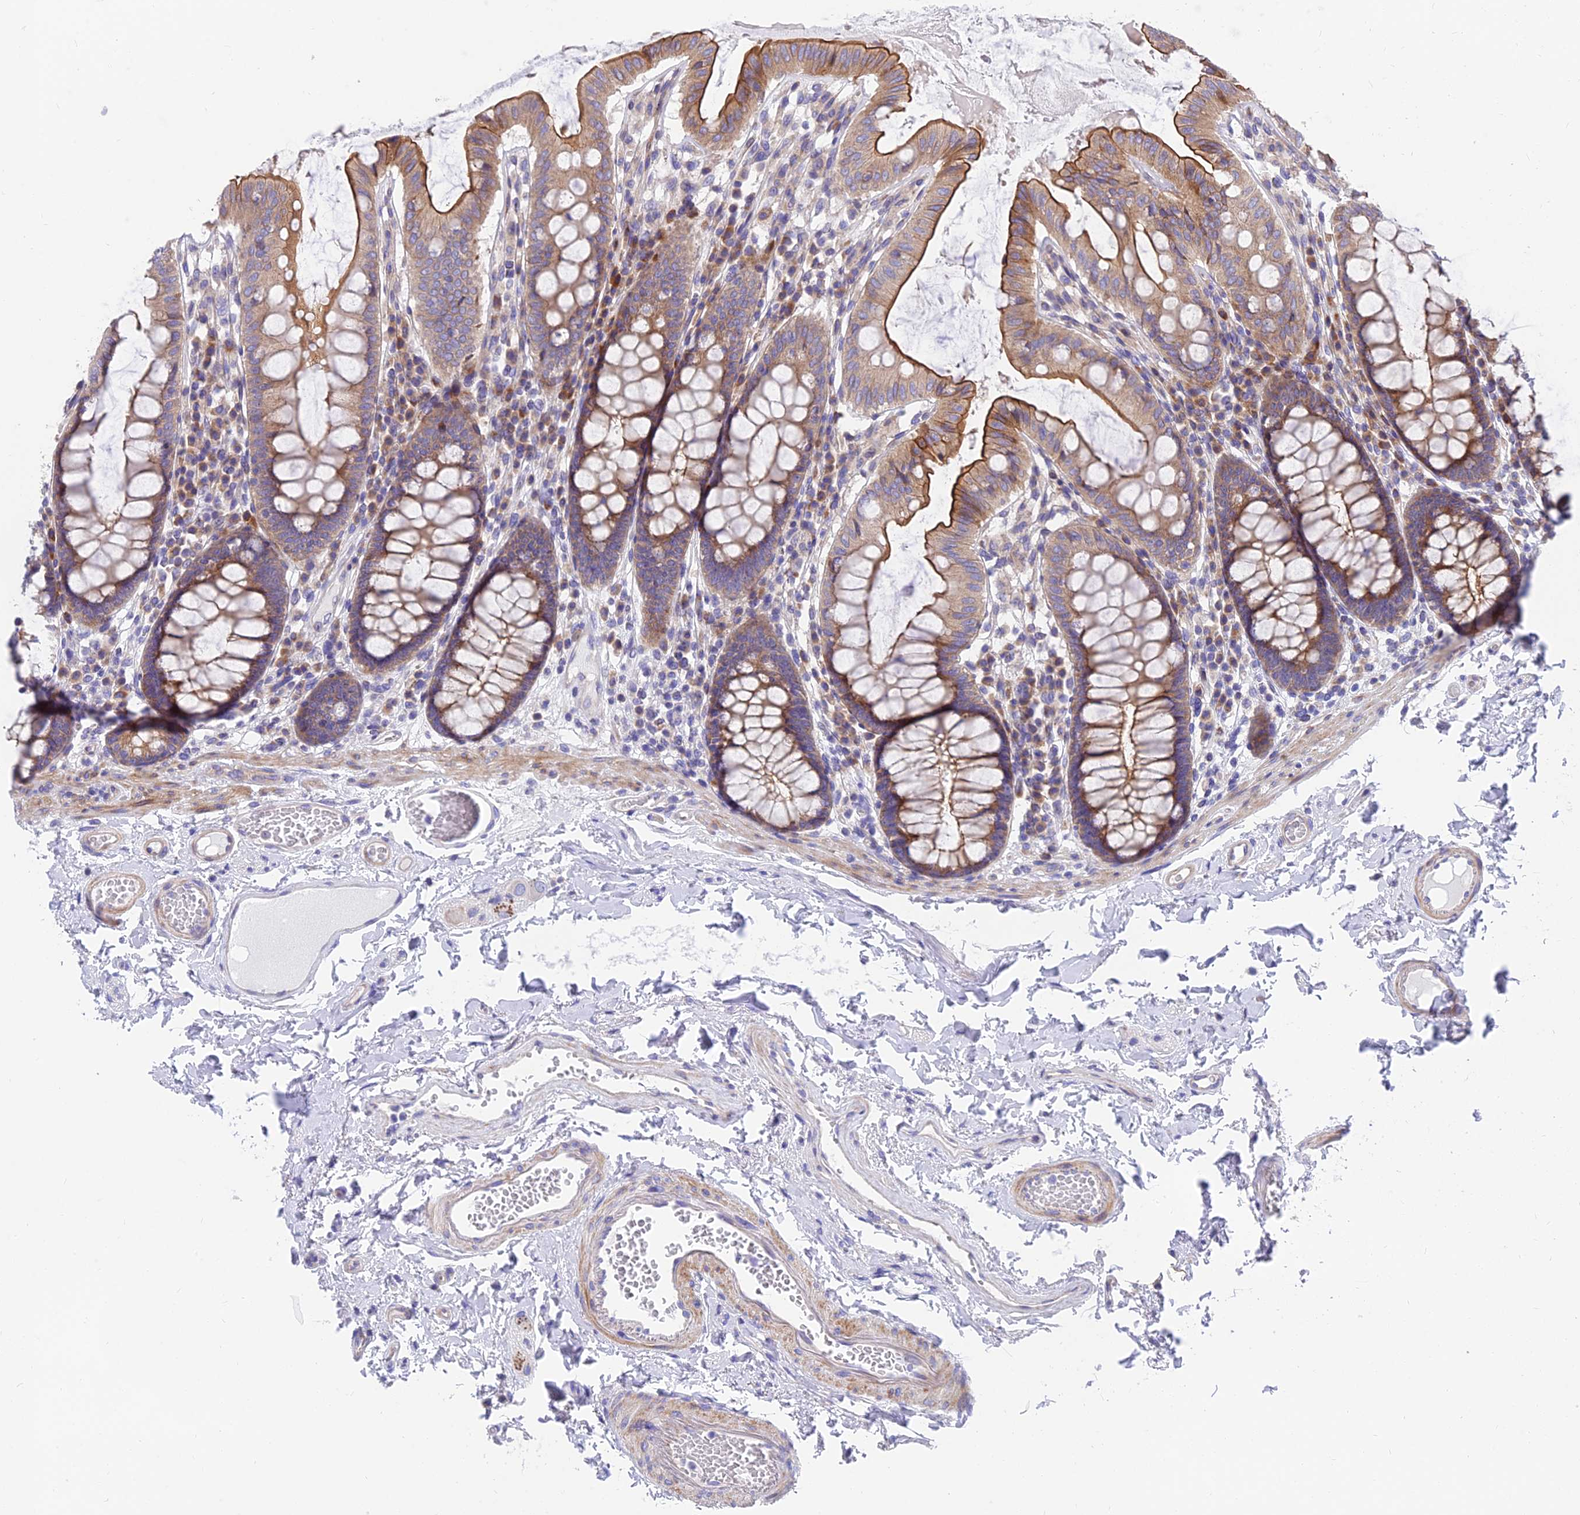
{"staining": {"intensity": "weak", "quantity": "25%-75%", "location": "cytoplasmic/membranous"}, "tissue": "colon", "cell_type": "Endothelial cells", "image_type": "normal", "snomed": [{"axis": "morphology", "description": "Normal tissue, NOS"}, {"axis": "topography", "description": "Colon"}], "caption": "The immunohistochemical stain shows weak cytoplasmic/membranous expression in endothelial cells of unremarkable colon.", "gene": "MVB12A", "patient": {"sex": "male", "age": 84}}